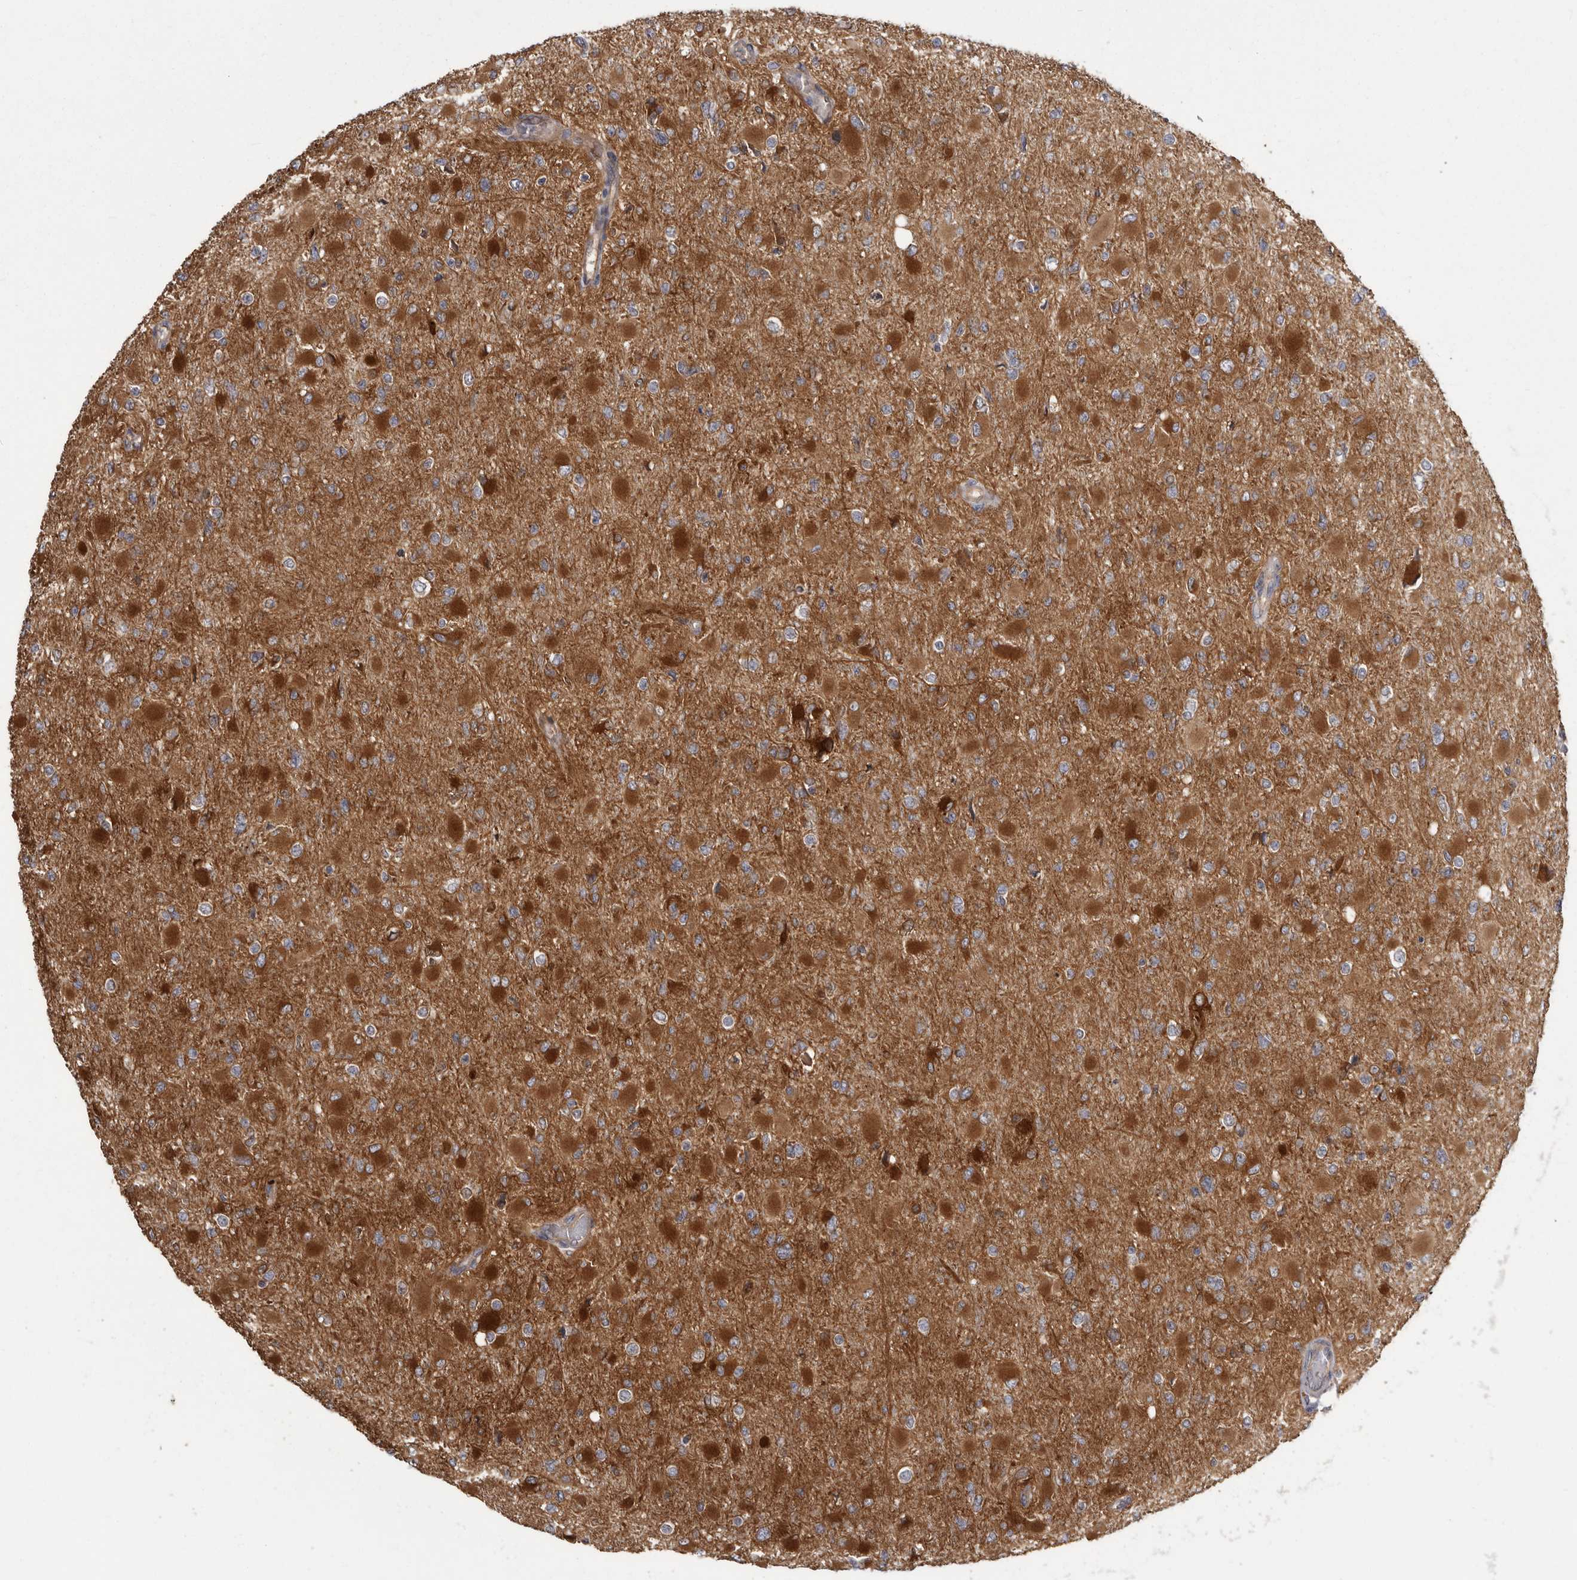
{"staining": {"intensity": "strong", "quantity": "<25%", "location": "cytoplasmic/membranous"}, "tissue": "glioma", "cell_type": "Tumor cells", "image_type": "cancer", "snomed": [{"axis": "morphology", "description": "Glioma, malignant, High grade"}, {"axis": "topography", "description": "Cerebral cortex"}], "caption": "Immunohistochemistry (IHC) (DAB) staining of human malignant high-grade glioma shows strong cytoplasmic/membranous protein positivity in approximately <25% of tumor cells.", "gene": "ENAH", "patient": {"sex": "female", "age": 36}}